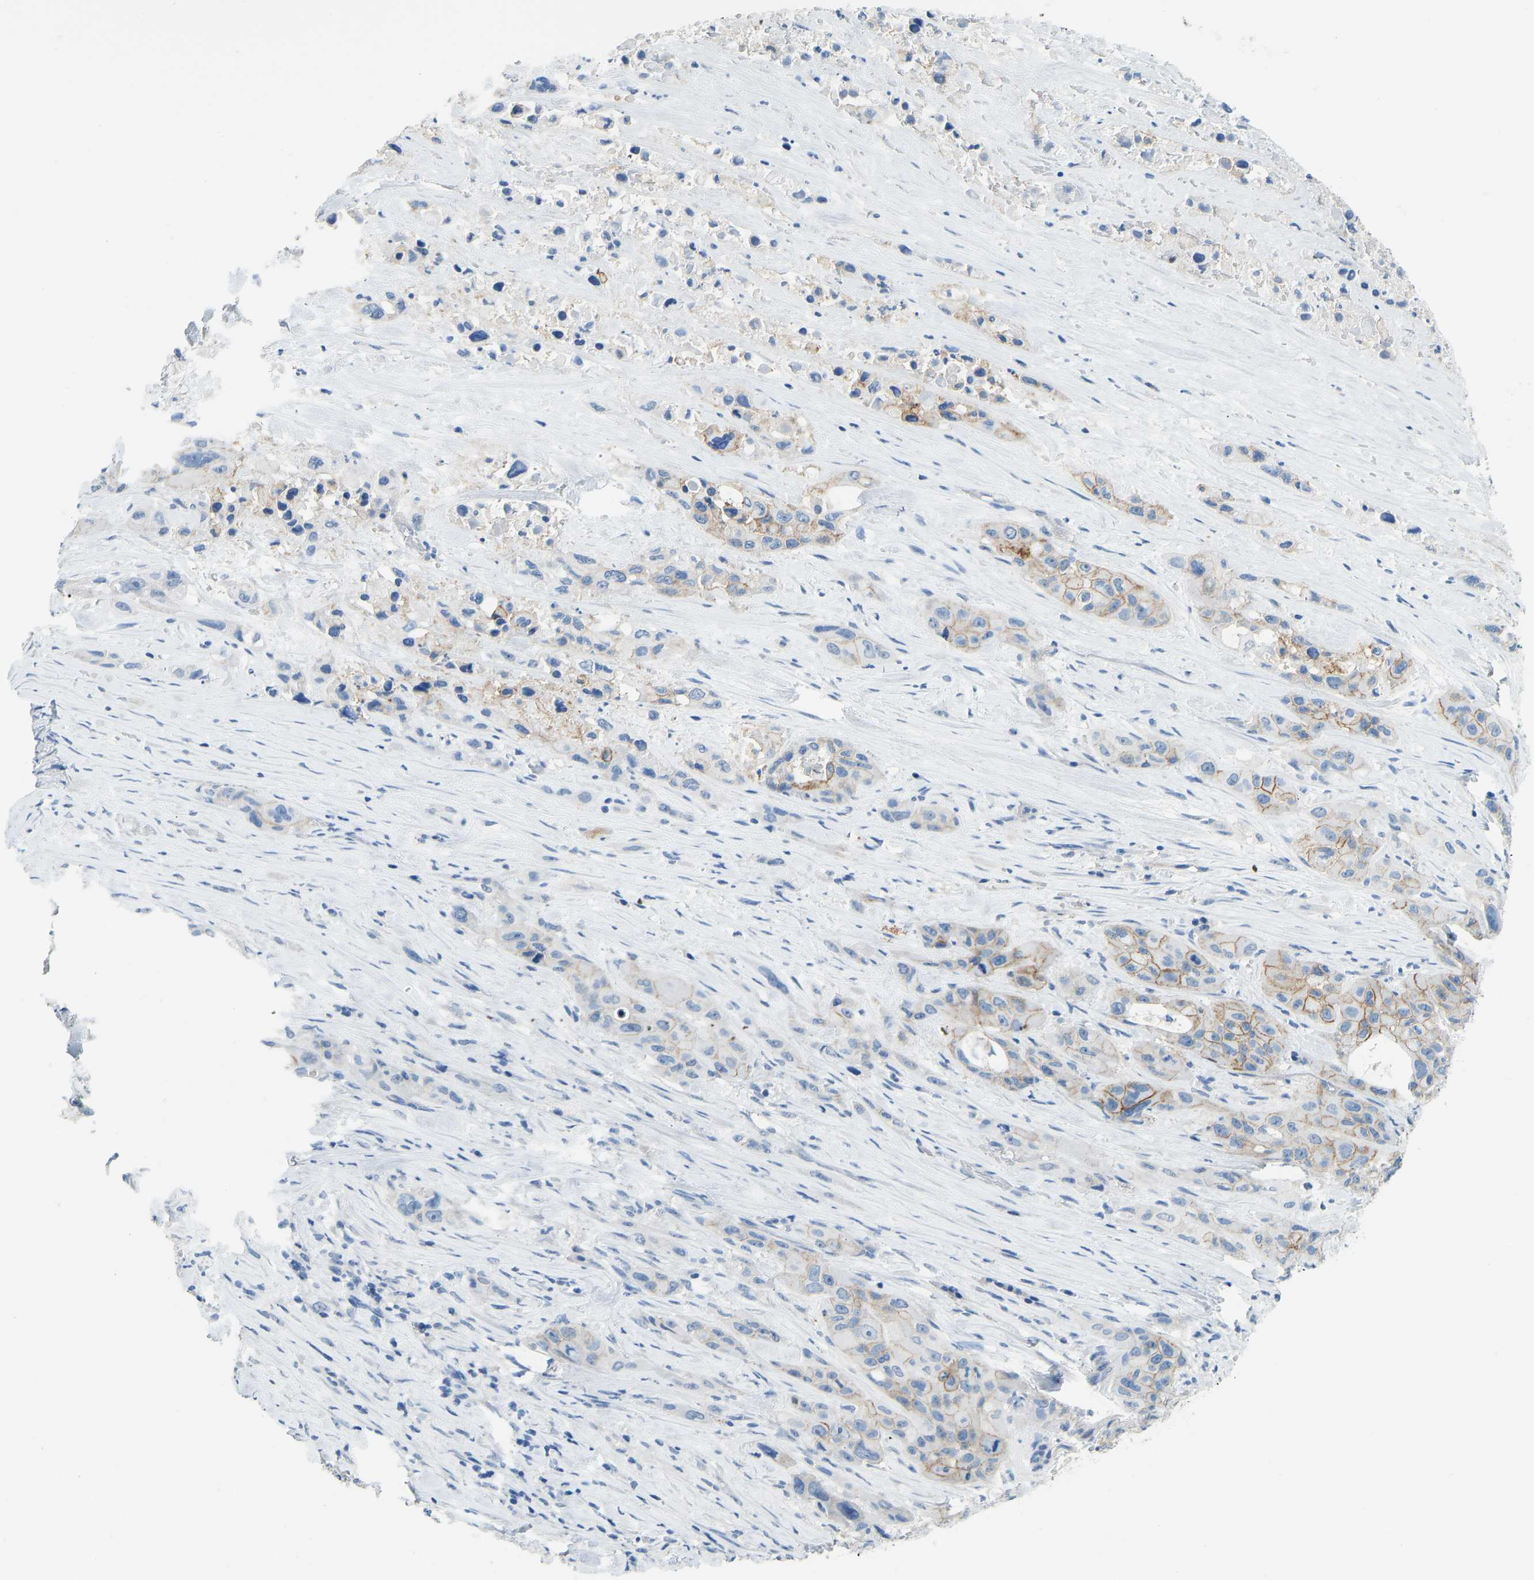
{"staining": {"intensity": "moderate", "quantity": "<25%", "location": "cytoplasmic/membranous"}, "tissue": "pancreatic cancer", "cell_type": "Tumor cells", "image_type": "cancer", "snomed": [{"axis": "morphology", "description": "Adenocarcinoma, NOS"}, {"axis": "topography", "description": "Pancreas"}], "caption": "Moderate cytoplasmic/membranous staining for a protein is present in approximately <25% of tumor cells of pancreatic cancer using IHC.", "gene": "ATP1A1", "patient": {"sex": "male", "age": 53}}